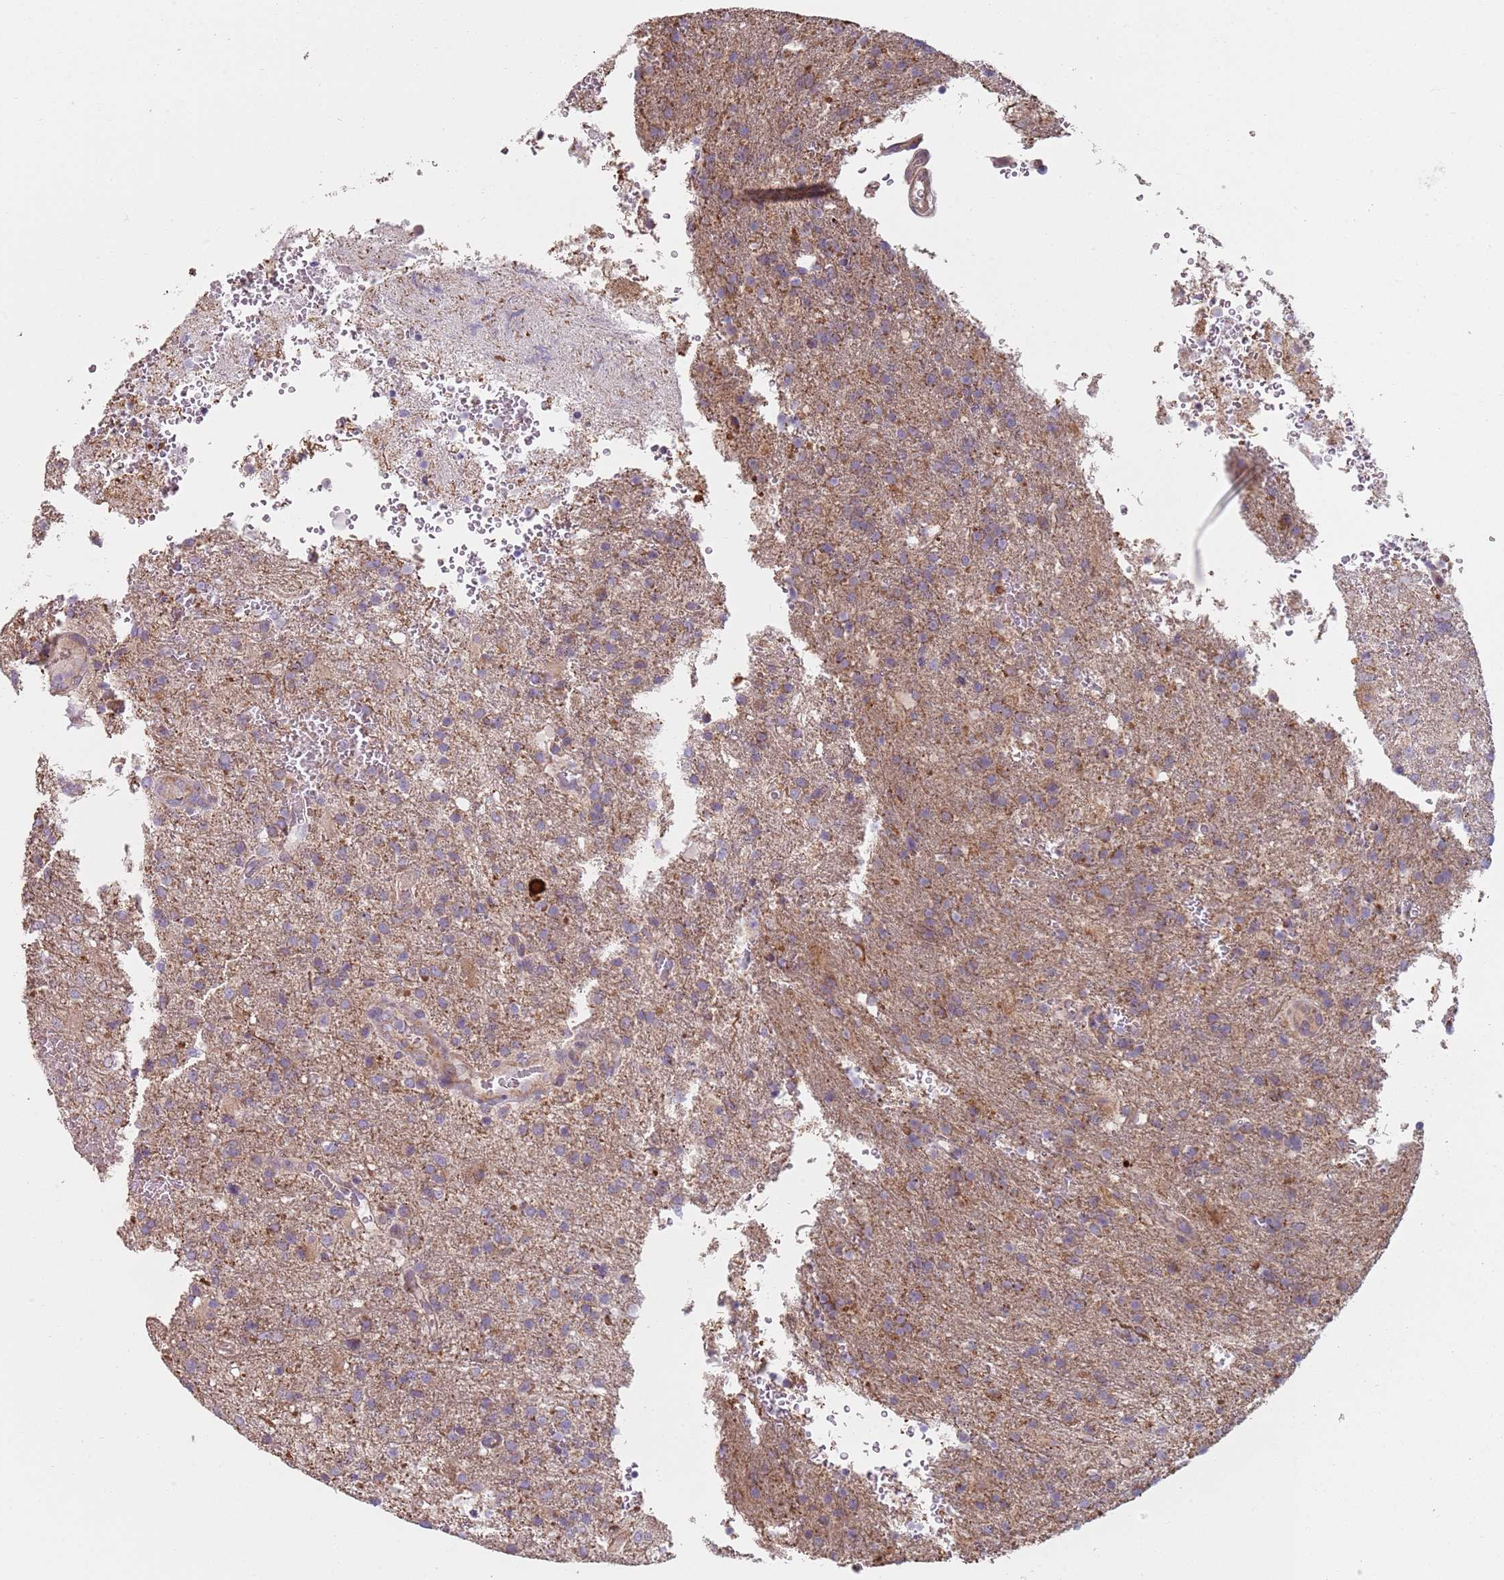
{"staining": {"intensity": "weak", "quantity": "<25%", "location": "cytoplasmic/membranous"}, "tissue": "glioma", "cell_type": "Tumor cells", "image_type": "cancer", "snomed": [{"axis": "morphology", "description": "Glioma, malignant, High grade"}, {"axis": "topography", "description": "Brain"}], "caption": "Immunohistochemistry (IHC) histopathology image of human glioma stained for a protein (brown), which displays no staining in tumor cells.", "gene": "GAS8", "patient": {"sex": "female", "age": 74}}